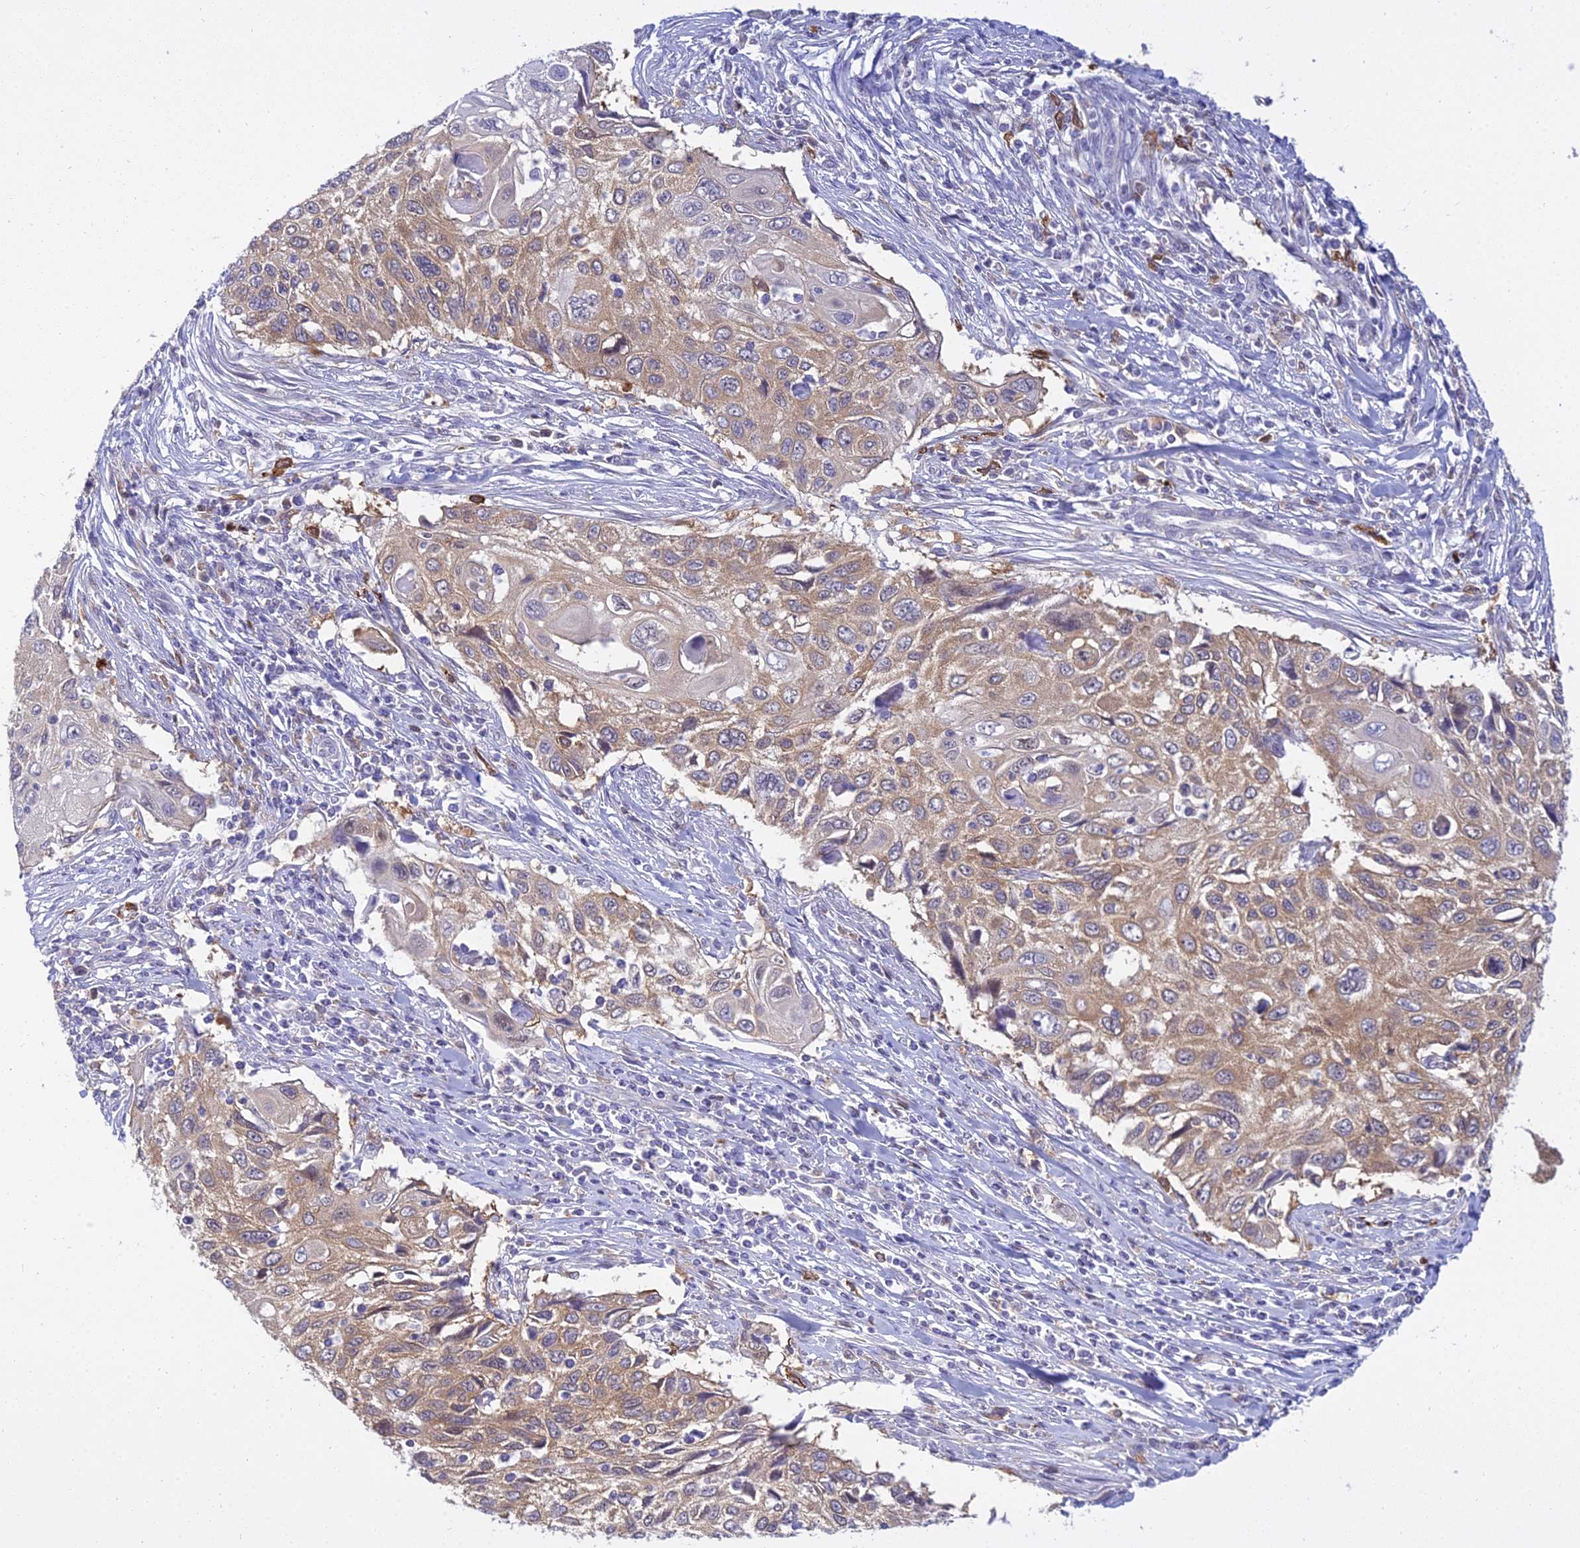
{"staining": {"intensity": "weak", "quantity": ">75%", "location": "cytoplasmic/membranous"}, "tissue": "cervical cancer", "cell_type": "Tumor cells", "image_type": "cancer", "snomed": [{"axis": "morphology", "description": "Squamous cell carcinoma, NOS"}, {"axis": "topography", "description": "Cervix"}], "caption": "Immunohistochemistry staining of cervical squamous cell carcinoma, which displays low levels of weak cytoplasmic/membranous positivity in approximately >75% of tumor cells indicating weak cytoplasmic/membranous protein staining. The staining was performed using DAB (3,3'-diaminobenzidine) (brown) for protein detection and nuclei were counterstained in hematoxylin (blue).", "gene": "UBE2G1", "patient": {"sex": "female", "age": 70}}